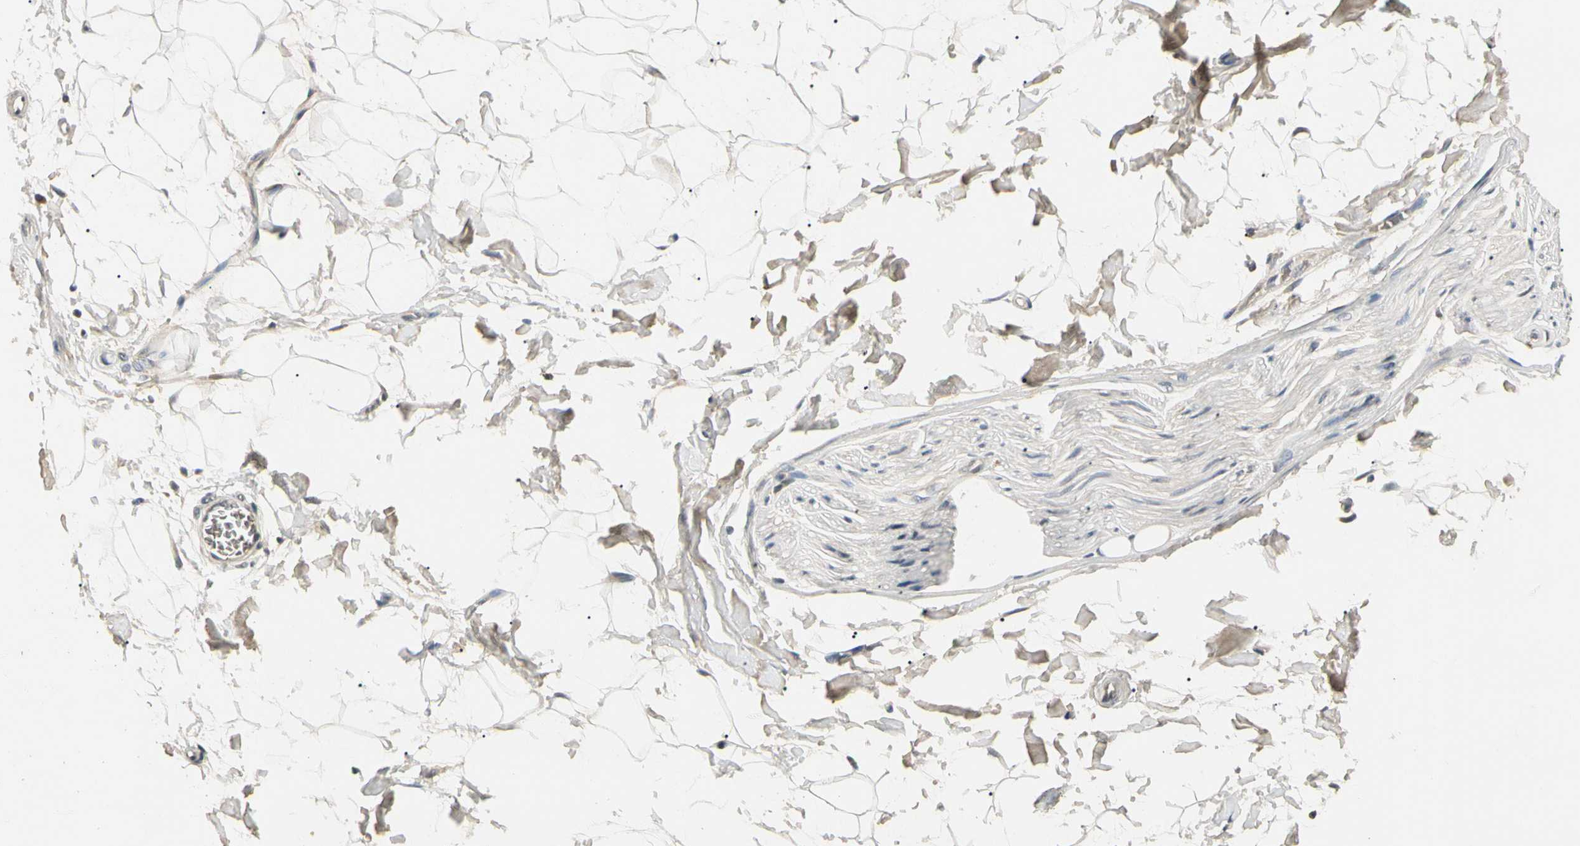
{"staining": {"intensity": "weak", "quantity": "25%-75%", "location": "cytoplasmic/membranous"}, "tissue": "adipose tissue", "cell_type": "Adipocytes", "image_type": "normal", "snomed": [{"axis": "morphology", "description": "Normal tissue, NOS"}, {"axis": "topography", "description": "Soft tissue"}], "caption": "Protein staining demonstrates weak cytoplasmic/membranous expression in approximately 25%-75% of adipocytes in normal adipose tissue.", "gene": "GREM1", "patient": {"sex": "male", "age": 72}}